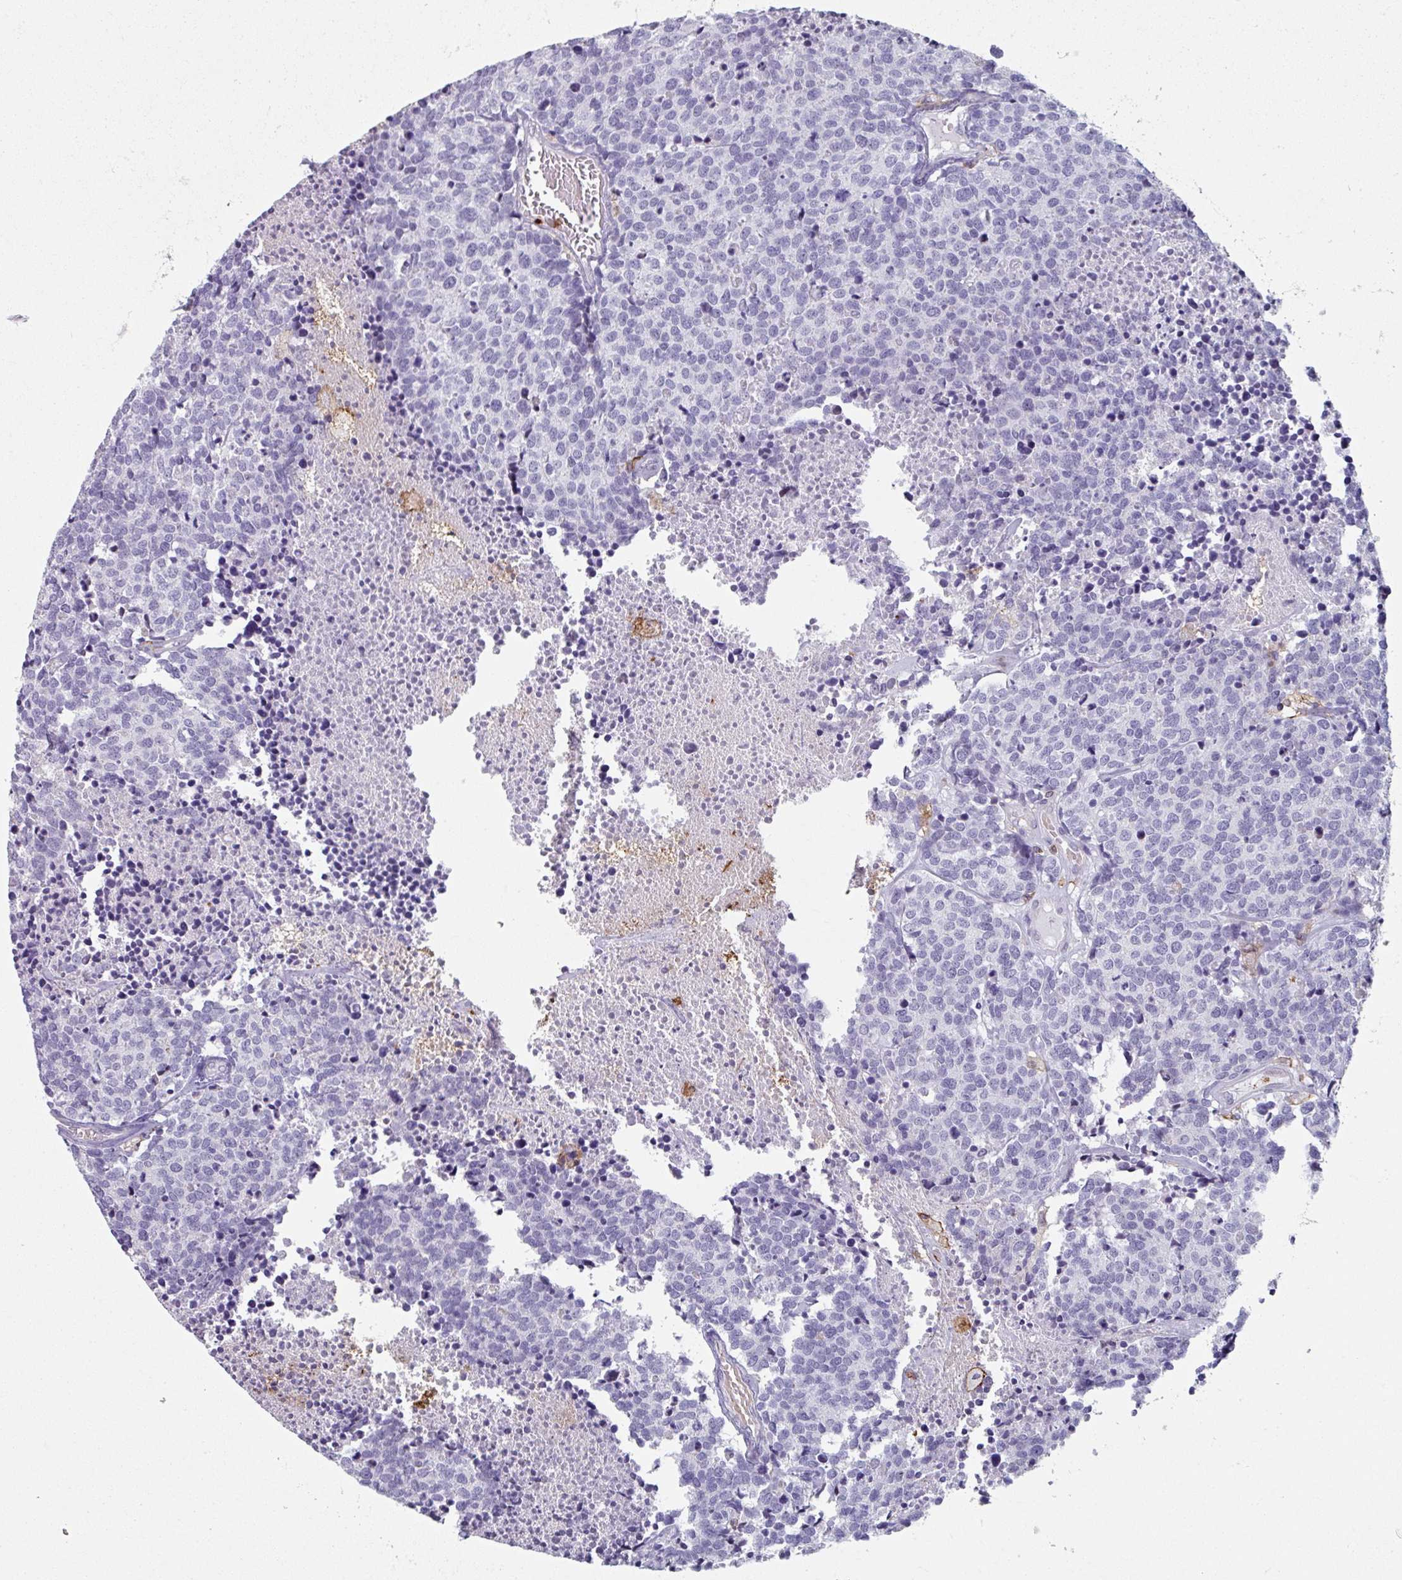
{"staining": {"intensity": "negative", "quantity": "none", "location": "none"}, "tissue": "carcinoid", "cell_type": "Tumor cells", "image_type": "cancer", "snomed": [{"axis": "morphology", "description": "Carcinoid, malignant, NOS"}, {"axis": "topography", "description": "Skin"}], "caption": "Immunohistochemistry (IHC) photomicrograph of human malignant carcinoid stained for a protein (brown), which reveals no staining in tumor cells. (DAB immunohistochemistry (IHC) visualized using brightfield microscopy, high magnification).", "gene": "EXOSC5", "patient": {"sex": "female", "age": 79}}